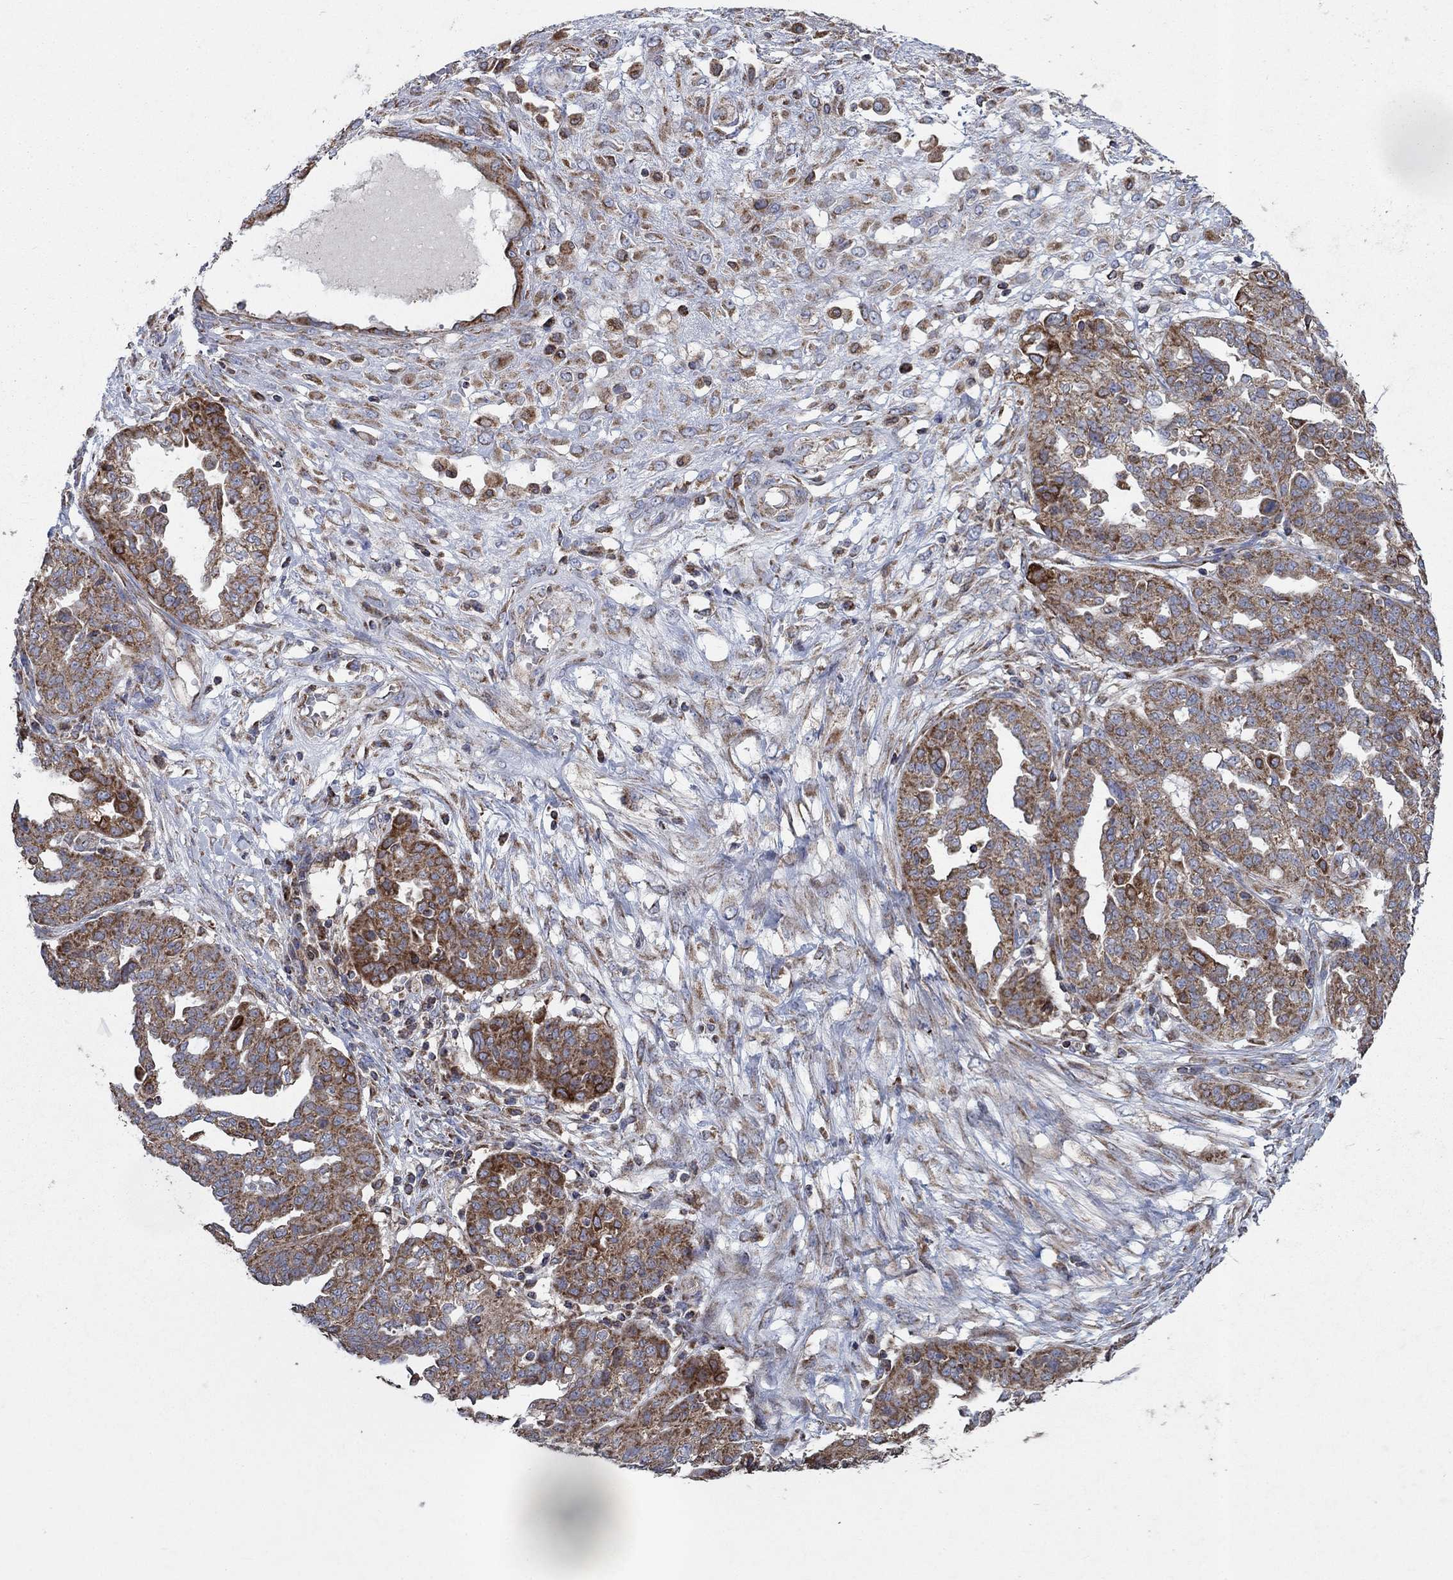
{"staining": {"intensity": "strong", "quantity": "25%-75%", "location": "cytoplasmic/membranous"}, "tissue": "ovarian cancer", "cell_type": "Tumor cells", "image_type": "cancer", "snomed": [{"axis": "morphology", "description": "Cystadenocarcinoma, serous, NOS"}, {"axis": "topography", "description": "Ovary"}], "caption": "A brown stain shows strong cytoplasmic/membranous positivity of a protein in serous cystadenocarcinoma (ovarian) tumor cells. The protein is shown in brown color, while the nuclei are stained blue.", "gene": "NCEH1", "patient": {"sex": "female", "age": 67}}